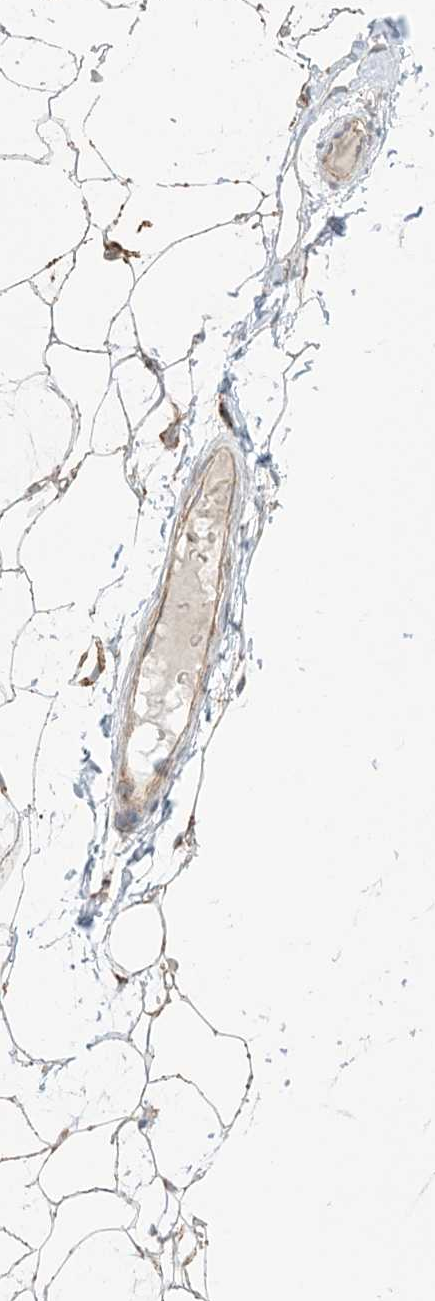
{"staining": {"intensity": "moderate", "quantity": ">75%", "location": "cytoplasmic/membranous"}, "tissue": "adipose tissue", "cell_type": "Adipocytes", "image_type": "normal", "snomed": [{"axis": "morphology", "description": "Normal tissue, NOS"}, {"axis": "topography", "description": "Breast"}], "caption": "This is a histology image of immunohistochemistry (IHC) staining of normal adipose tissue, which shows moderate expression in the cytoplasmic/membranous of adipocytes.", "gene": "N4BP3", "patient": {"sex": "female", "age": 23}}